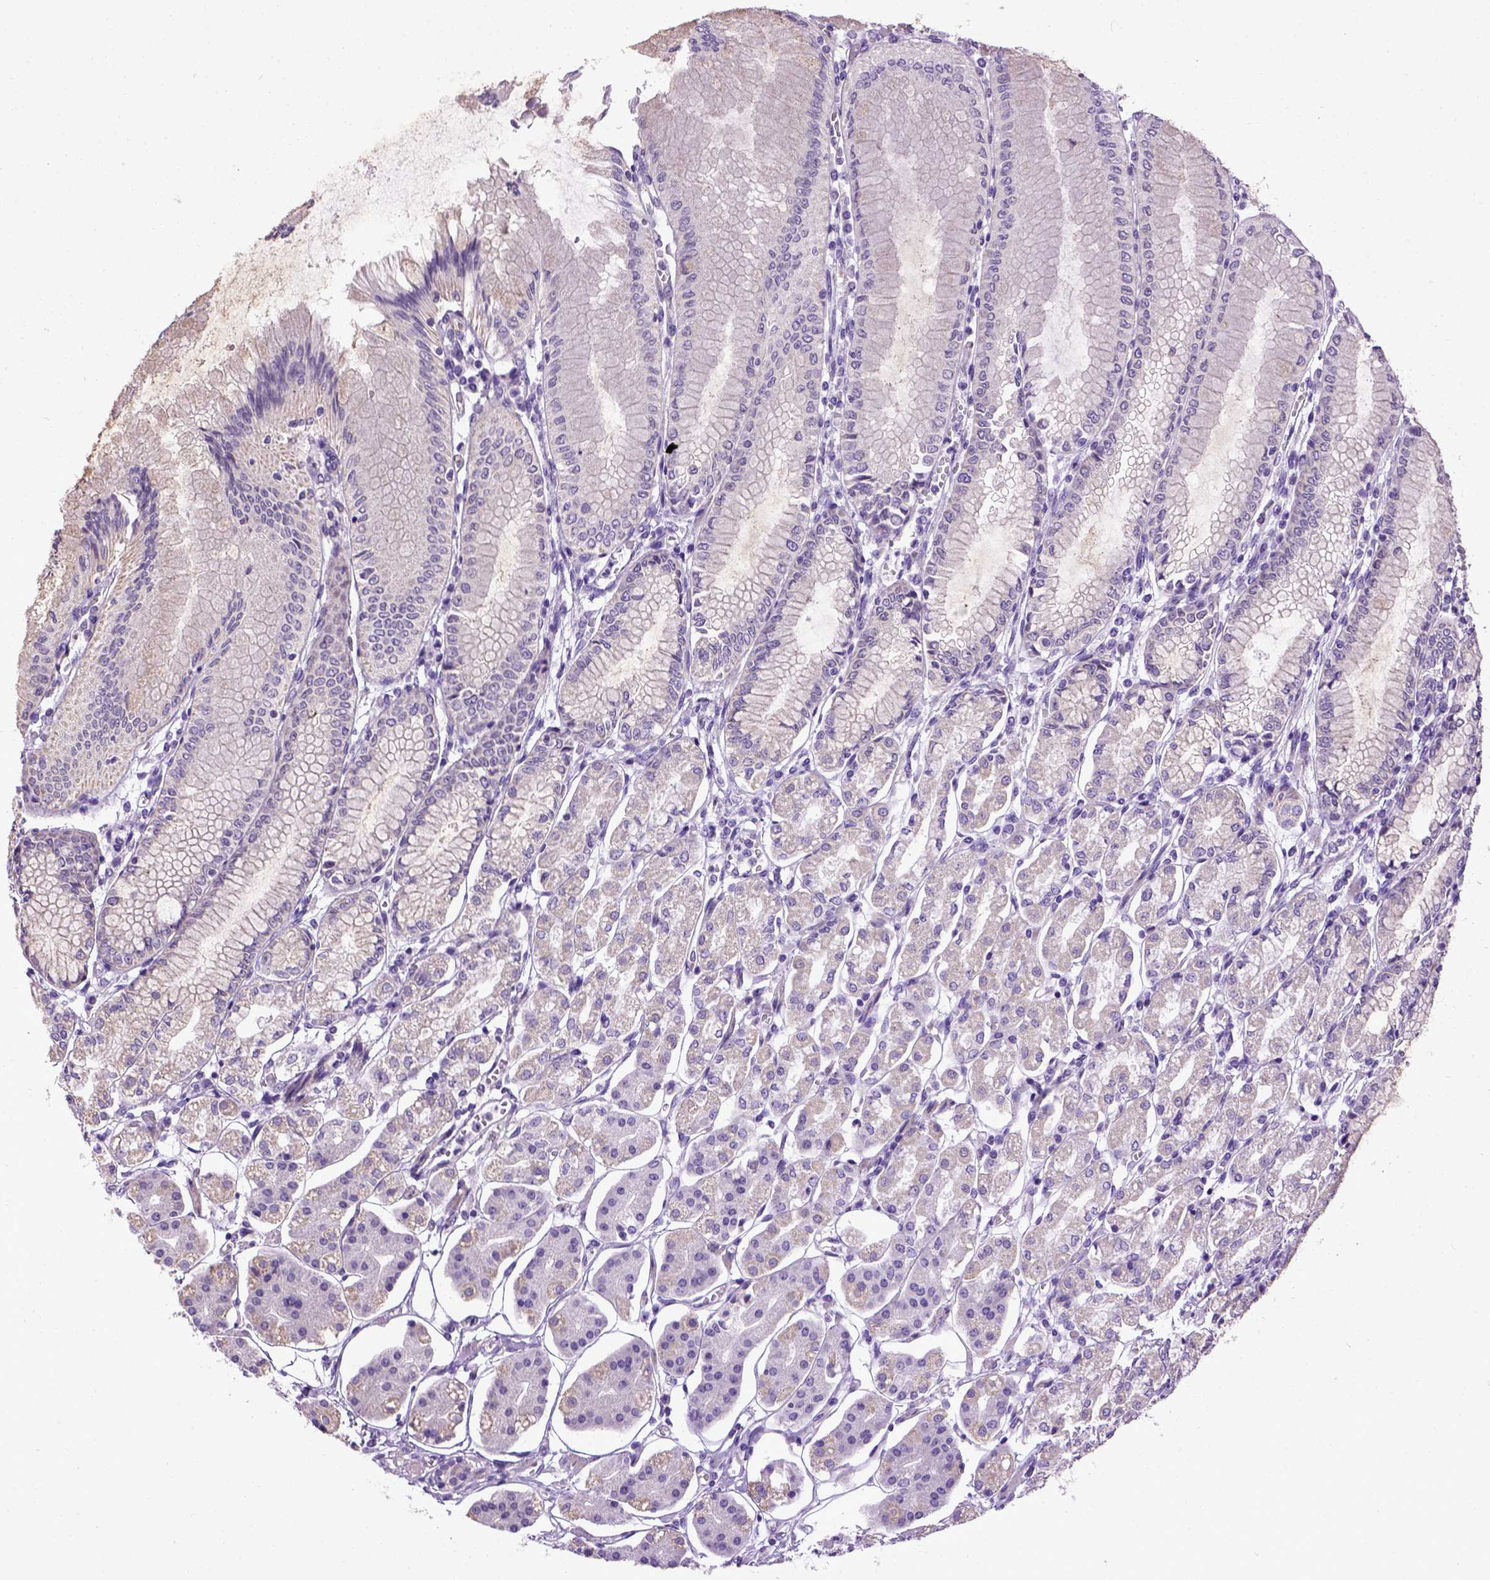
{"staining": {"intensity": "weak", "quantity": "<25%", "location": "cytoplasmic/membranous"}, "tissue": "stomach", "cell_type": "Glandular cells", "image_type": "normal", "snomed": [{"axis": "morphology", "description": "Normal tissue, NOS"}, {"axis": "topography", "description": "Skeletal muscle"}, {"axis": "topography", "description": "Stomach"}], "caption": "DAB (3,3'-diaminobenzidine) immunohistochemical staining of normal stomach exhibits no significant positivity in glandular cells.", "gene": "ENG", "patient": {"sex": "female", "age": 57}}